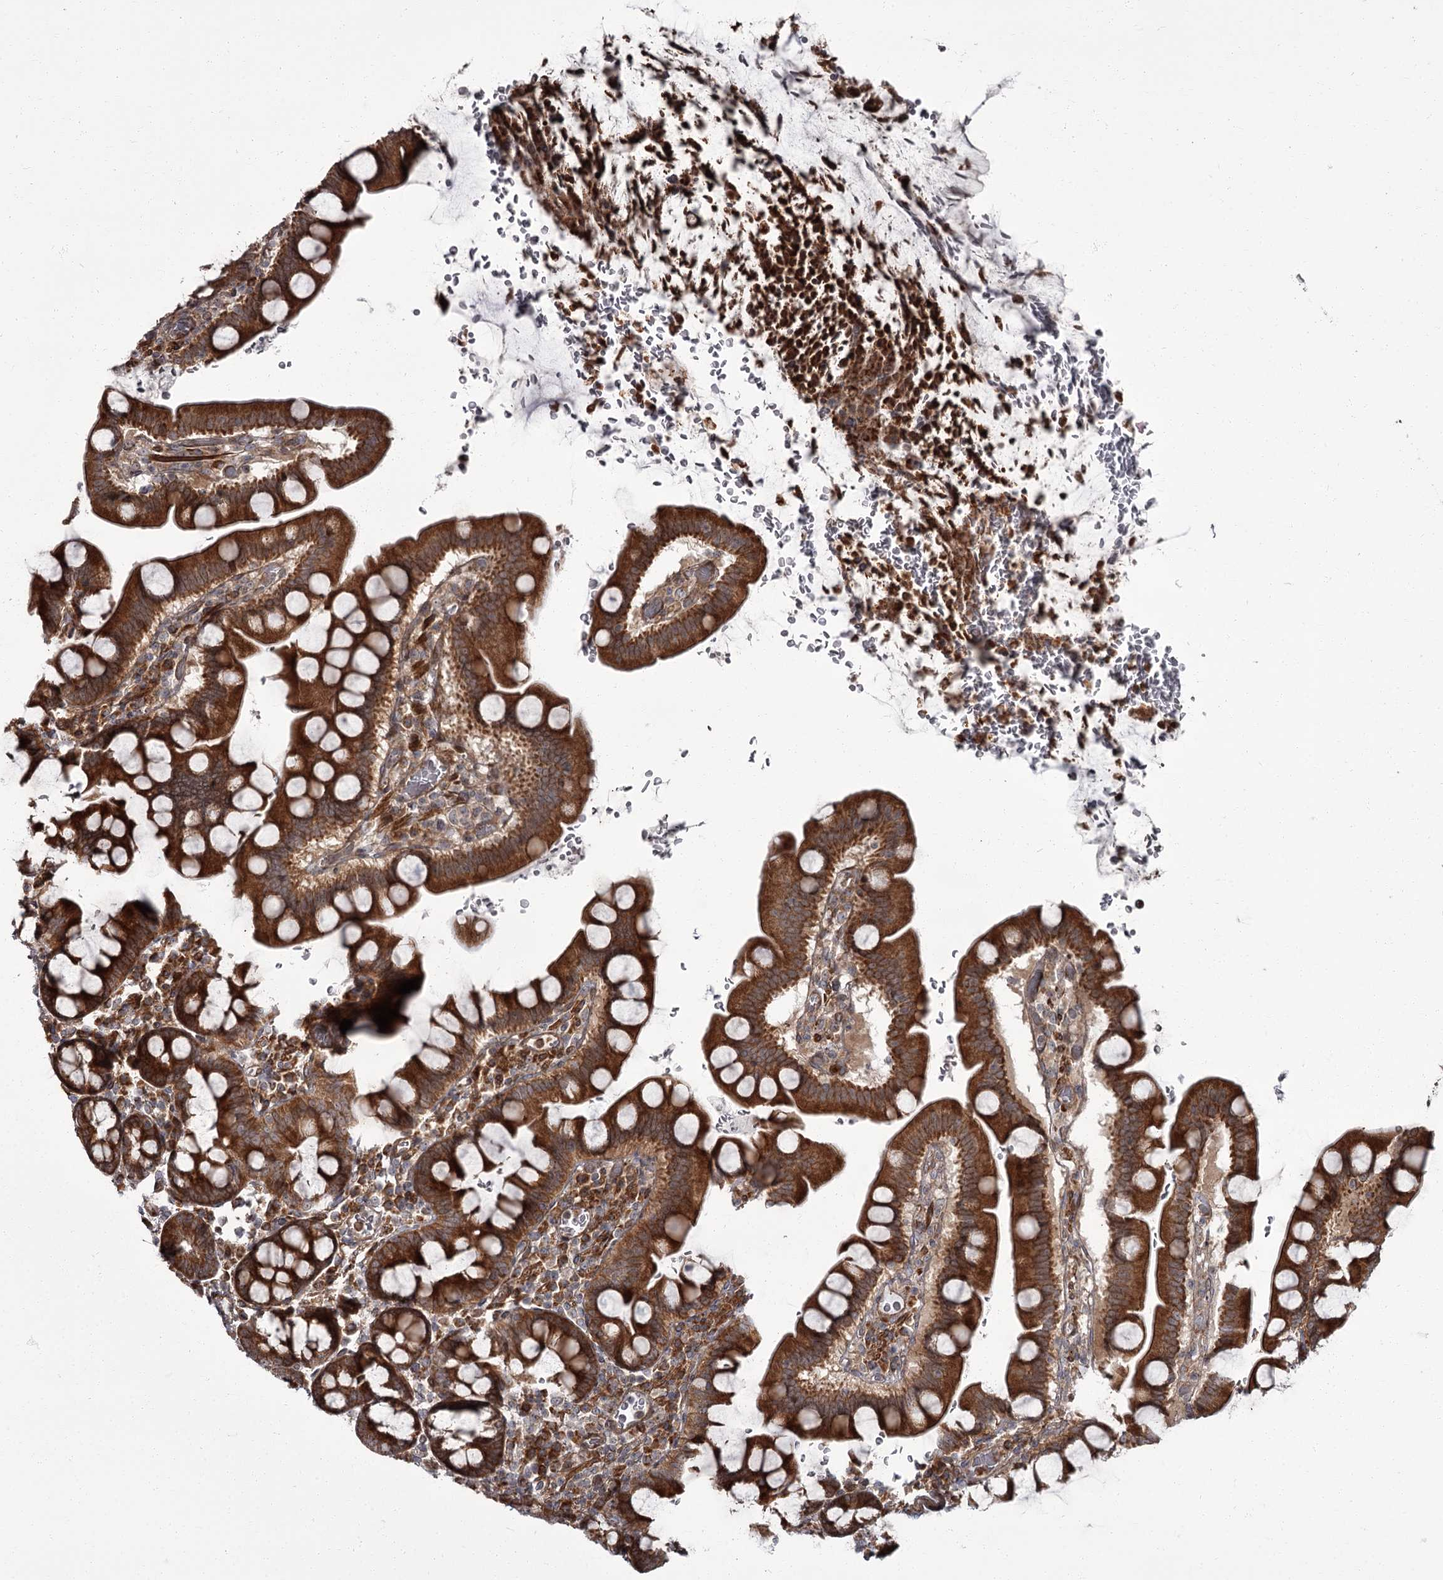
{"staining": {"intensity": "strong", "quantity": ">75%", "location": "cytoplasmic/membranous"}, "tissue": "small intestine", "cell_type": "Glandular cells", "image_type": "normal", "snomed": [{"axis": "morphology", "description": "Normal tissue, NOS"}, {"axis": "topography", "description": "Stomach, upper"}, {"axis": "topography", "description": "Stomach, lower"}, {"axis": "topography", "description": "Small intestine"}], "caption": "Unremarkable small intestine was stained to show a protein in brown. There is high levels of strong cytoplasmic/membranous positivity in about >75% of glandular cells. Nuclei are stained in blue.", "gene": "THAP9", "patient": {"sex": "male", "age": 68}}